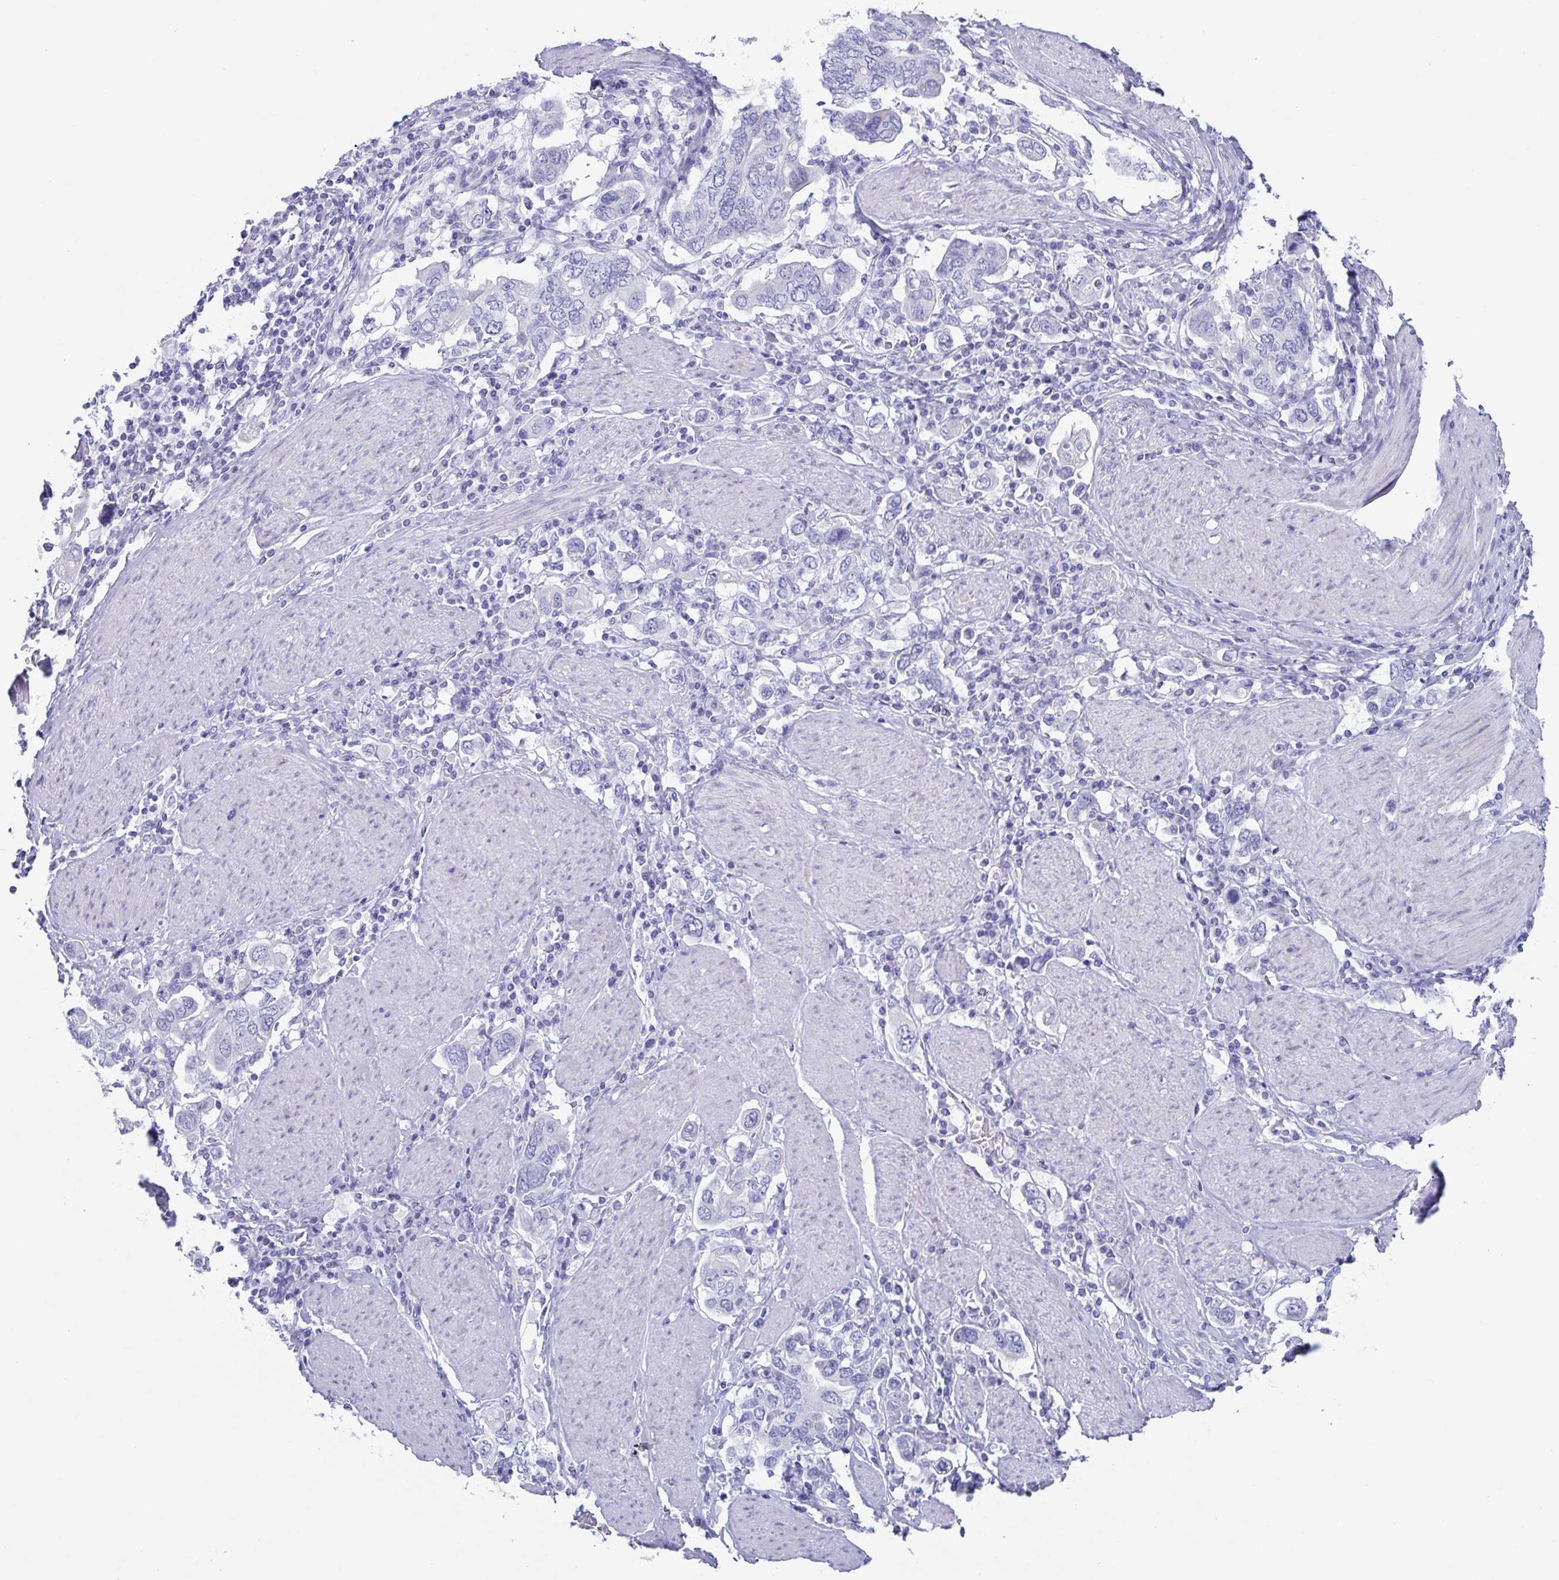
{"staining": {"intensity": "negative", "quantity": "none", "location": "none"}, "tissue": "stomach cancer", "cell_type": "Tumor cells", "image_type": "cancer", "snomed": [{"axis": "morphology", "description": "Adenocarcinoma, NOS"}, {"axis": "topography", "description": "Stomach, upper"}], "caption": "Stomach cancer (adenocarcinoma) was stained to show a protein in brown. There is no significant staining in tumor cells.", "gene": "ZPBP", "patient": {"sex": "male", "age": 62}}